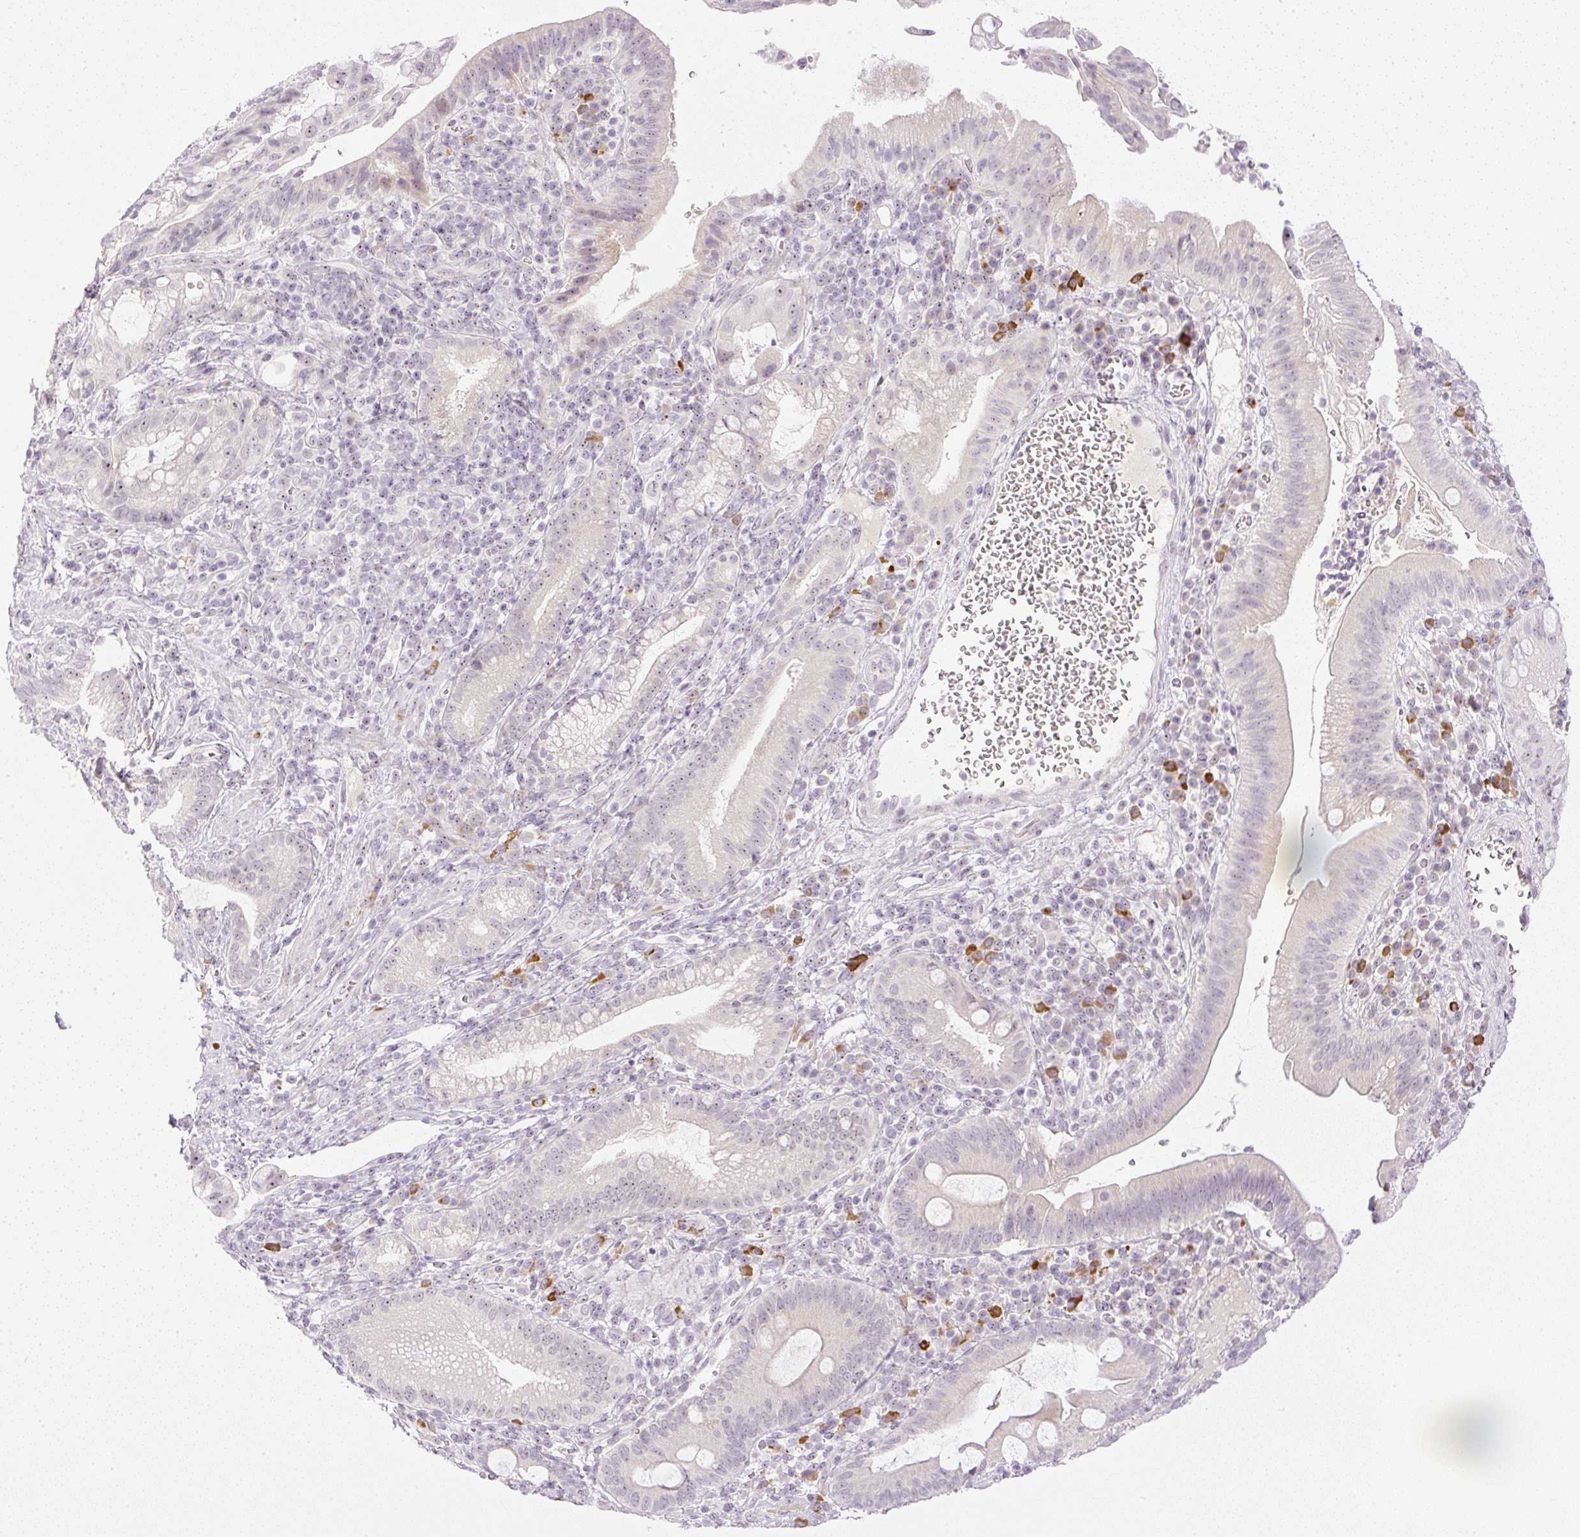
{"staining": {"intensity": "moderate", "quantity": "25%-75%", "location": "nuclear"}, "tissue": "pancreatic cancer", "cell_type": "Tumor cells", "image_type": "cancer", "snomed": [{"axis": "morphology", "description": "Adenocarcinoma, NOS"}, {"axis": "topography", "description": "Pancreas"}], "caption": "About 25%-75% of tumor cells in adenocarcinoma (pancreatic) display moderate nuclear protein expression as visualized by brown immunohistochemical staining.", "gene": "AAR2", "patient": {"sex": "male", "age": 68}}